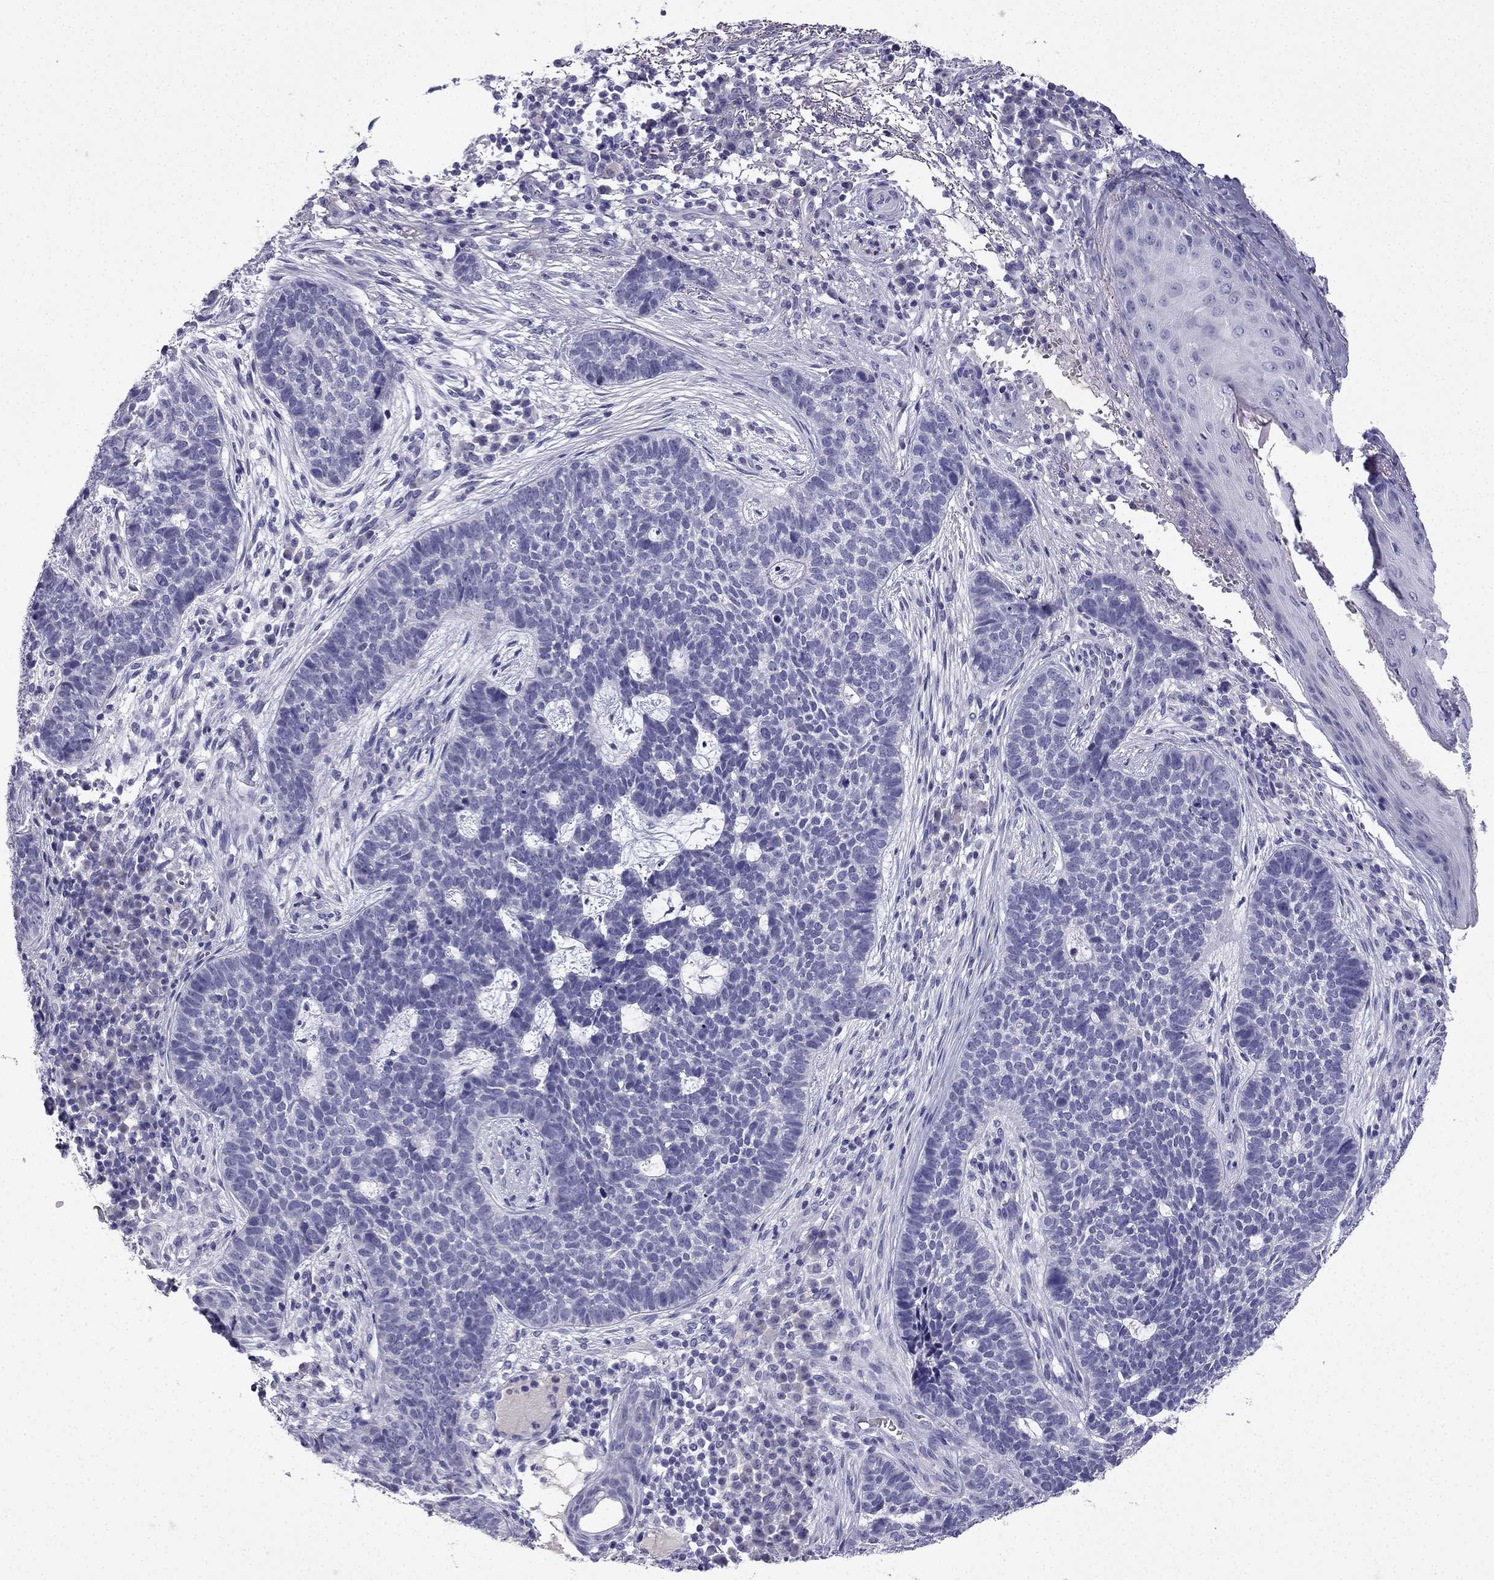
{"staining": {"intensity": "negative", "quantity": "none", "location": "none"}, "tissue": "skin cancer", "cell_type": "Tumor cells", "image_type": "cancer", "snomed": [{"axis": "morphology", "description": "Basal cell carcinoma"}, {"axis": "topography", "description": "Skin"}], "caption": "High magnification brightfield microscopy of skin cancer (basal cell carcinoma) stained with DAB (brown) and counterstained with hematoxylin (blue): tumor cells show no significant positivity.", "gene": "NPTX1", "patient": {"sex": "female", "age": 69}}